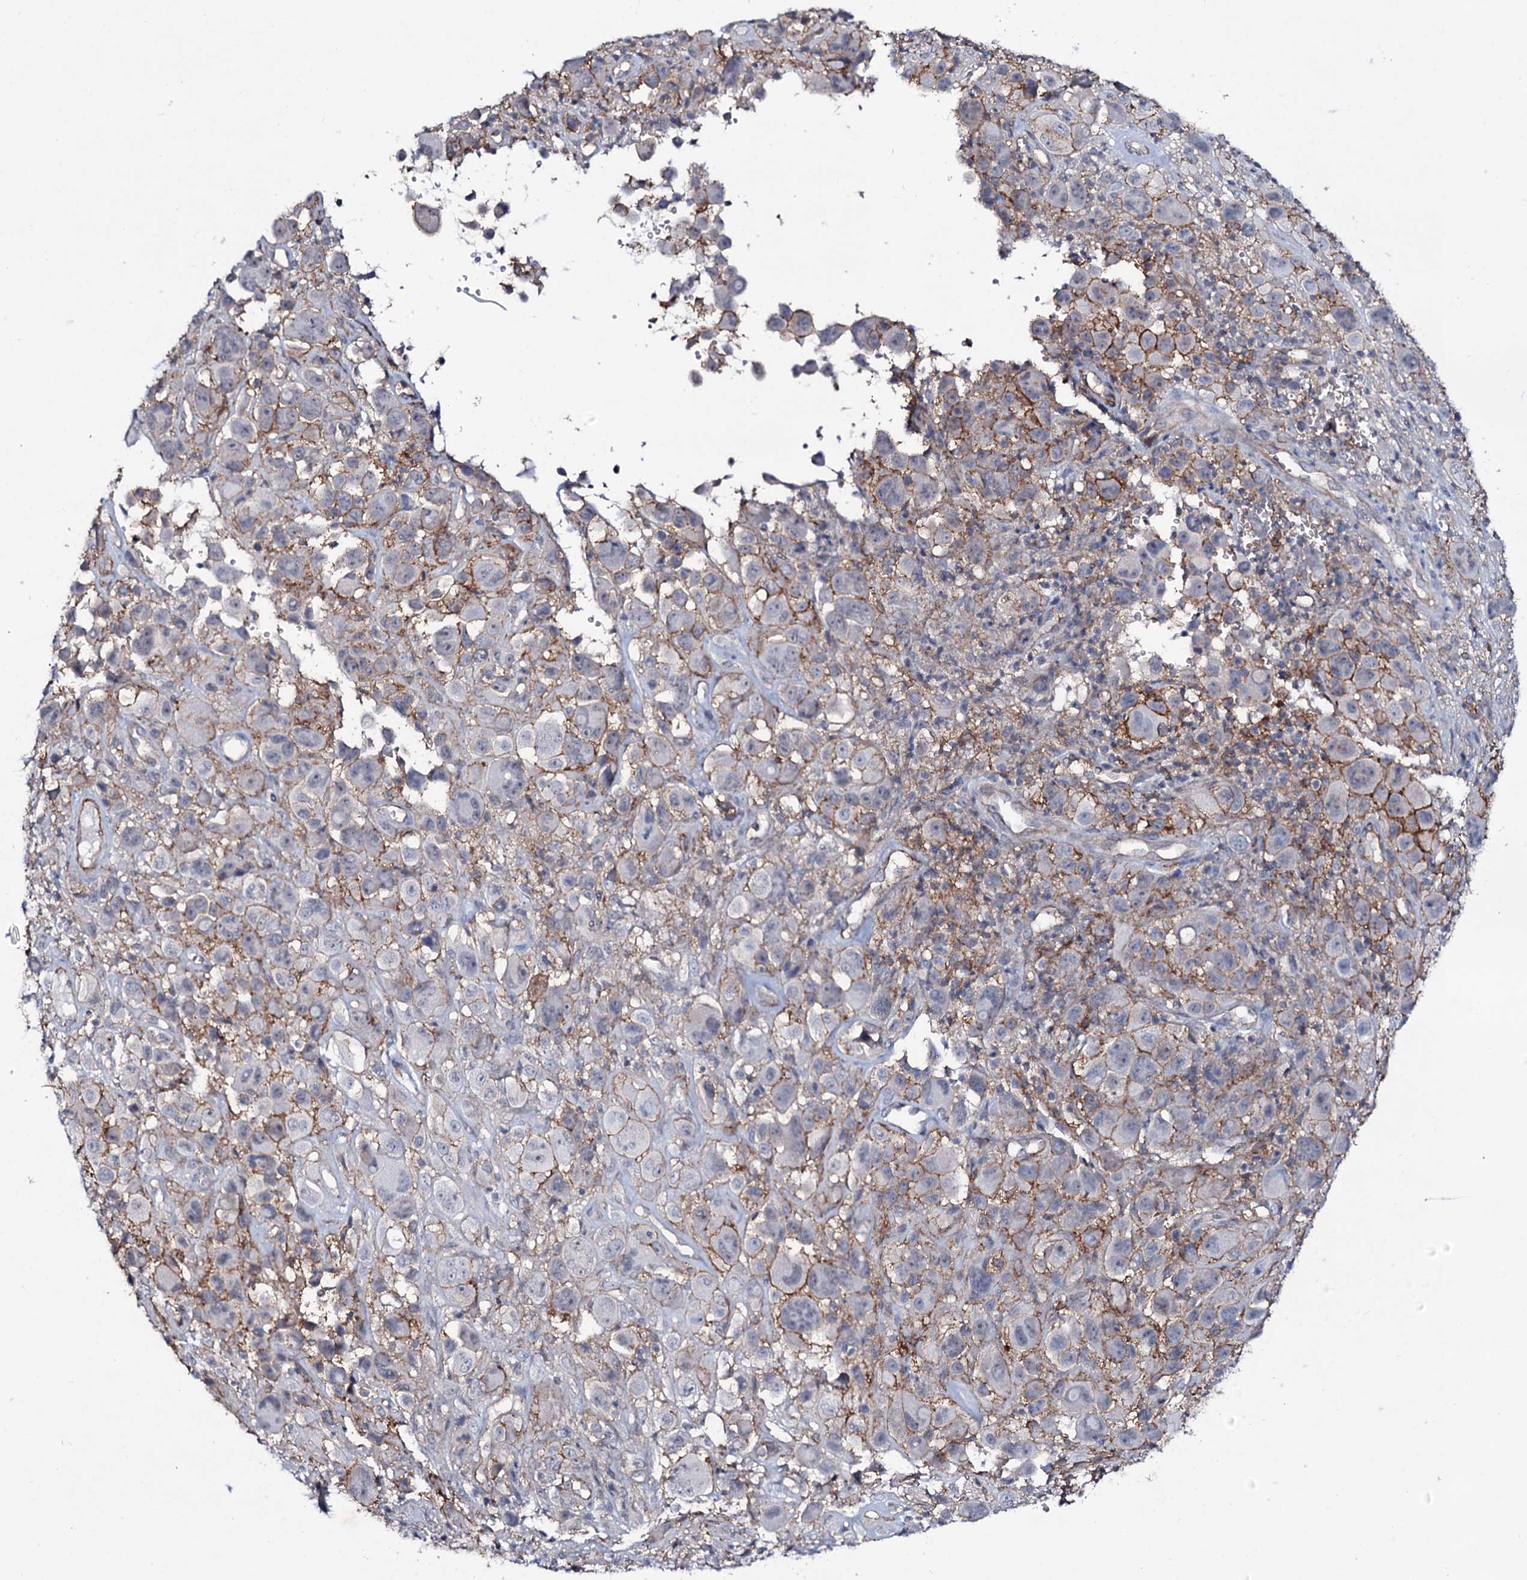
{"staining": {"intensity": "moderate", "quantity": "<25%", "location": "cytoplasmic/membranous"}, "tissue": "melanoma", "cell_type": "Tumor cells", "image_type": "cancer", "snomed": [{"axis": "morphology", "description": "Malignant melanoma, NOS"}, {"axis": "topography", "description": "Skin of trunk"}], "caption": "The image shows immunohistochemical staining of malignant melanoma. There is moderate cytoplasmic/membranous expression is appreciated in approximately <25% of tumor cells. The staining was performed using DAB, with brown indicating positive protein expression. Nuclei are stained blue with hematoxylin.", "gene": "SNAP23", "patient": {"sex": "male", "age": 71}}